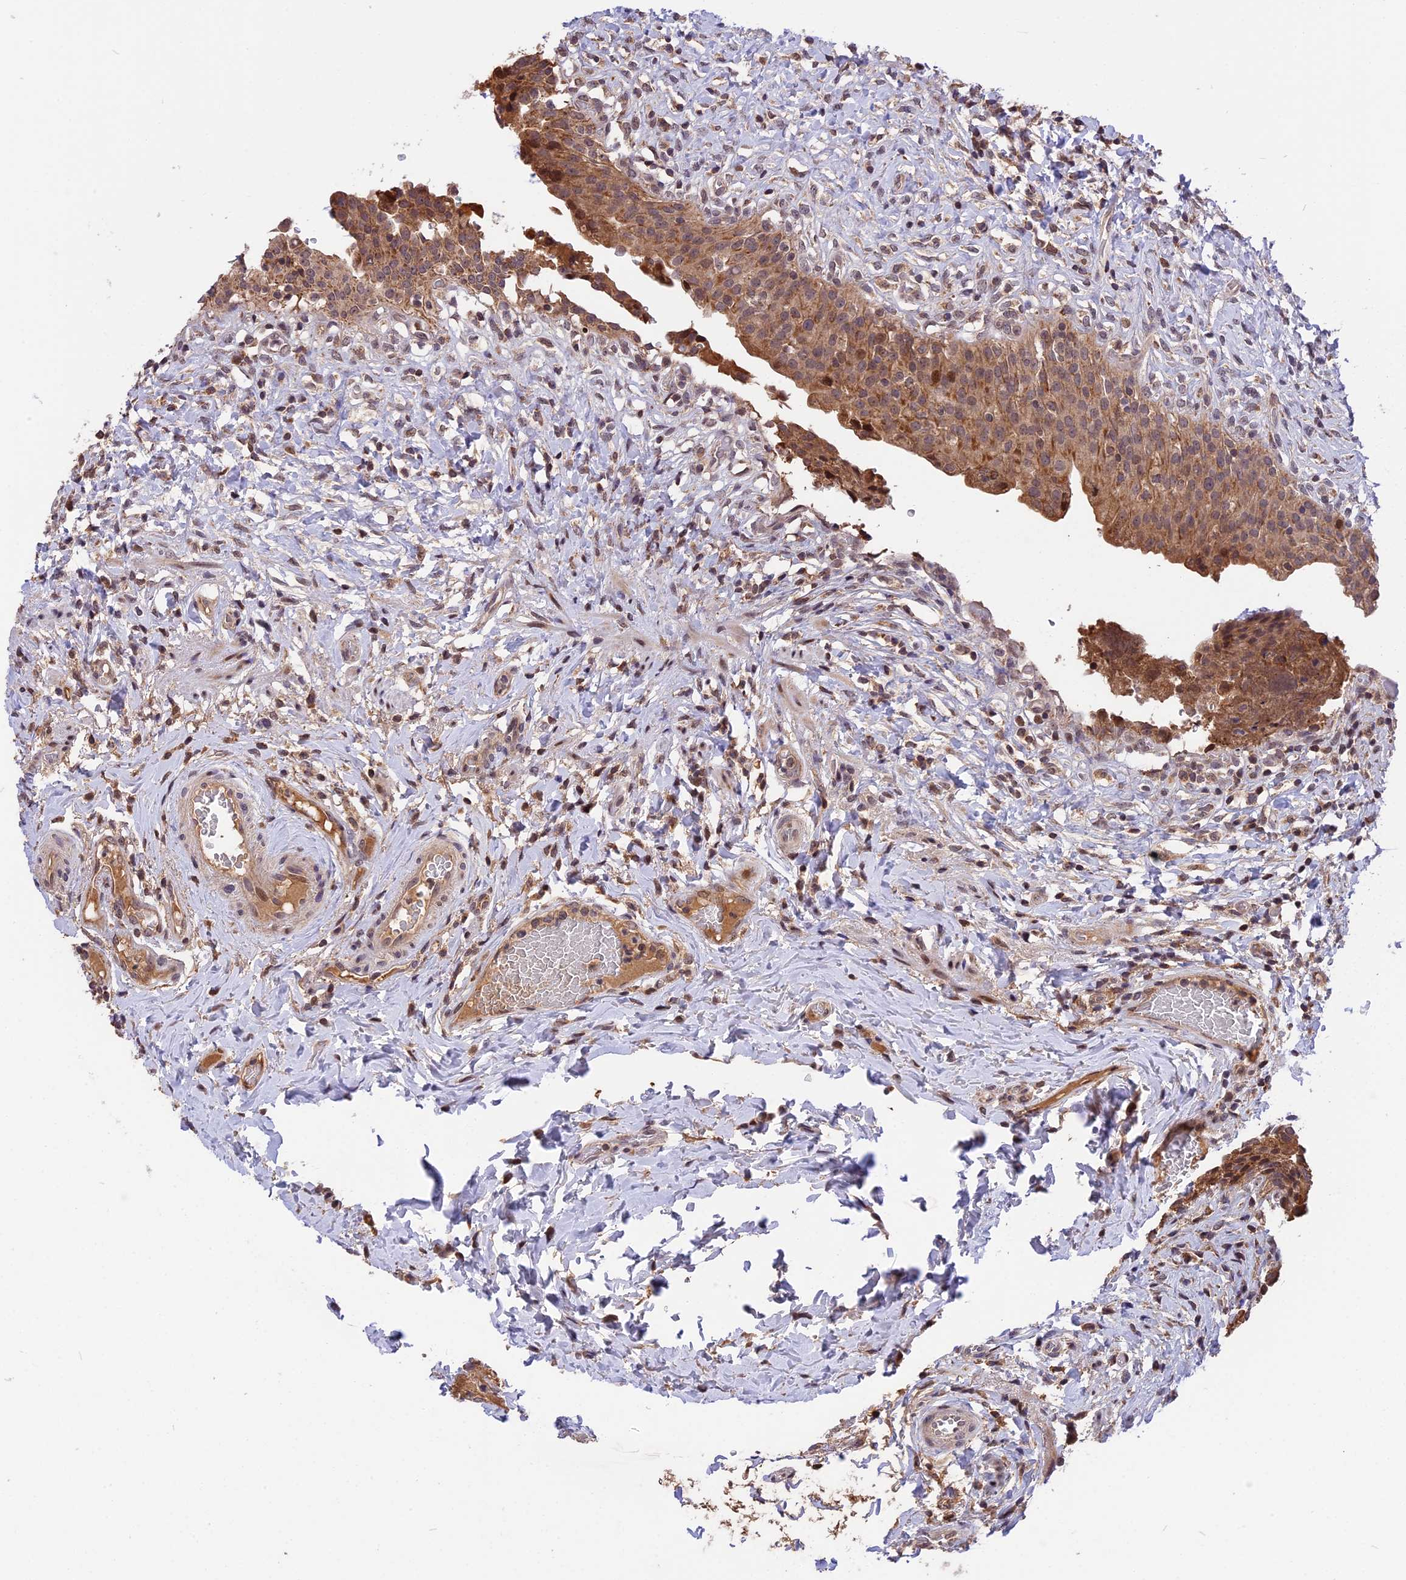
{"staining": {"intensity": "moderate", "quantity": ">75%", "location": "cytoplasmic/membranous,nuclear"}, "tissue": "urinary bladder", "cell_type": "Urothelial cells", "image_type": "normal", "snomed": [{"axis": "morphology", "description": "Normal tissue, NOS"}, {"axis": "morphology", "description": "Inflammation, NOS"}, {"axis": "topography", "description": "Urinary bladder"}], "caption": "A photomicrograph of urinary bladder stained for a protein exhibits moderate cytoplasmic/membranous,nuclear brown staining in urothelial cells.", "gene": "RERGL", "patient": {"sex": "male", "age": 64}}